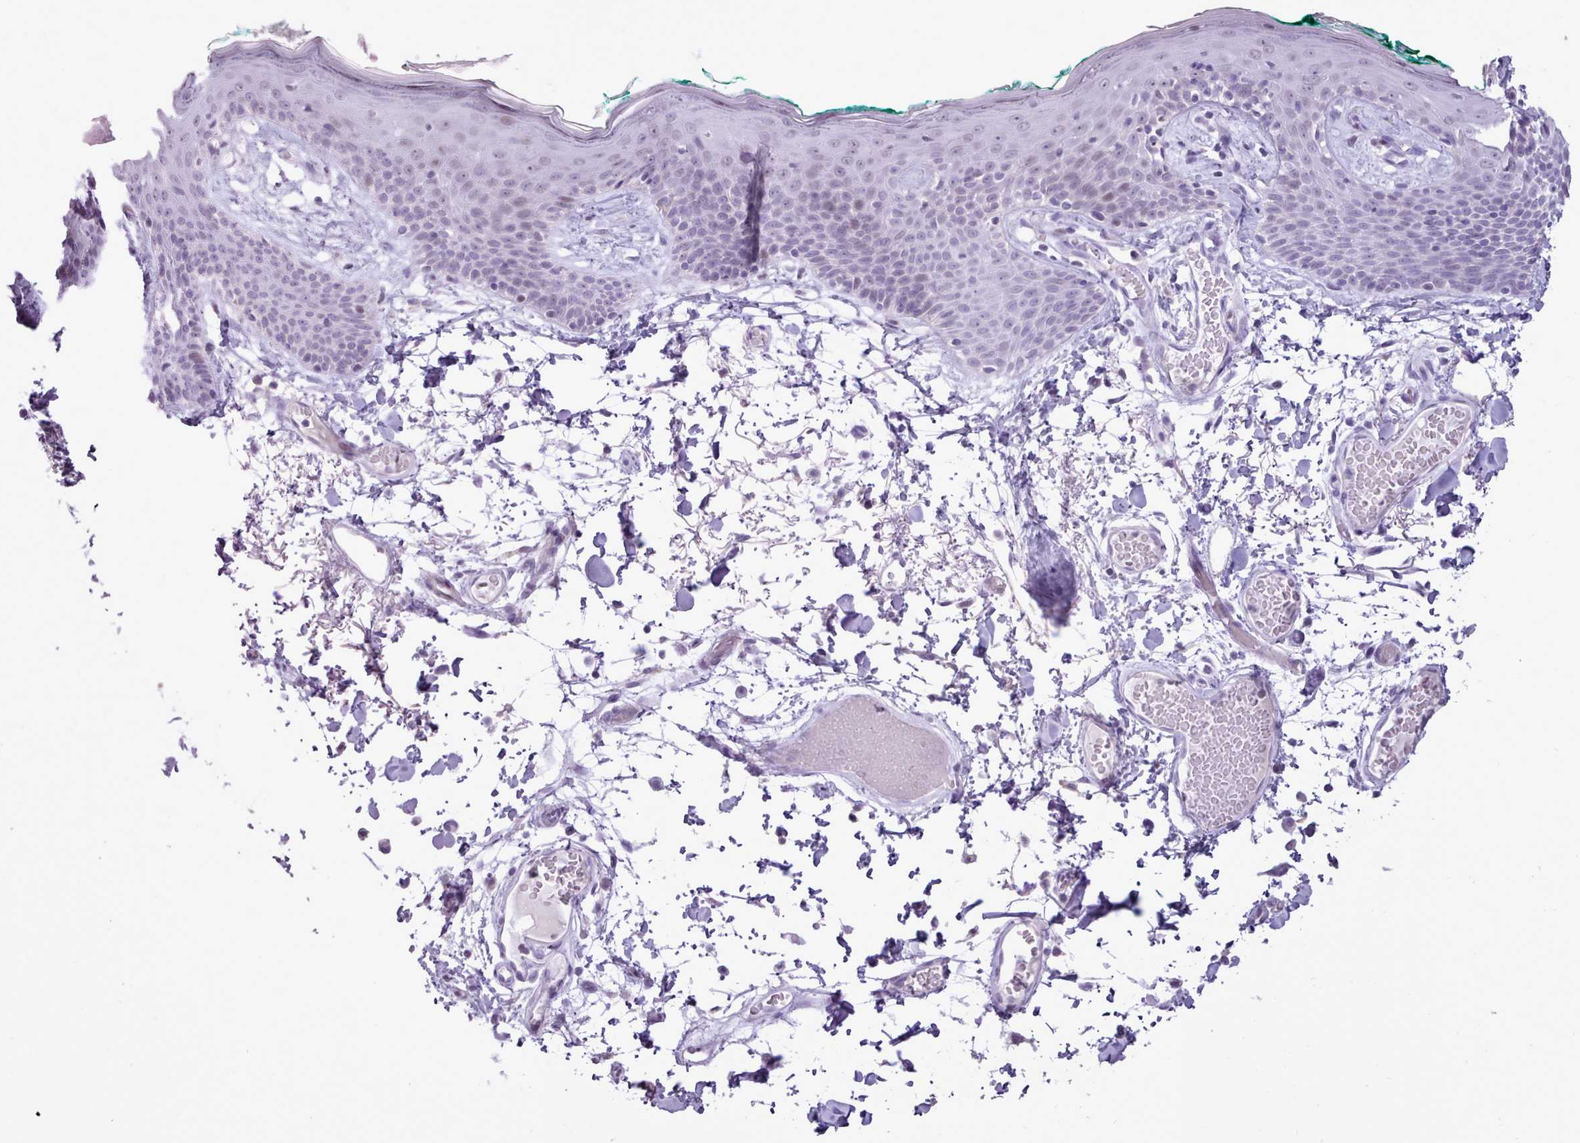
{"staining": {"intensity": "negative", "quantity": "none", "location": "none"}, "tissue": "skin", "cell_type": "Fibroblasts", "image_type": "normal", "snomed": [{"axis": "morphology", "description": "Normal tissue, NOS"}, {"axis": "topography", "description": "Skin"}], "caption": "Fibroblasts are negative for brown protein staining in normal skin. (DAB (3,3'-diaminobenzidine) immunohistochemistry (IHC), high magnification).", "gene": "BDKRB2", "patient": {"sex": "male", "age": 79}}